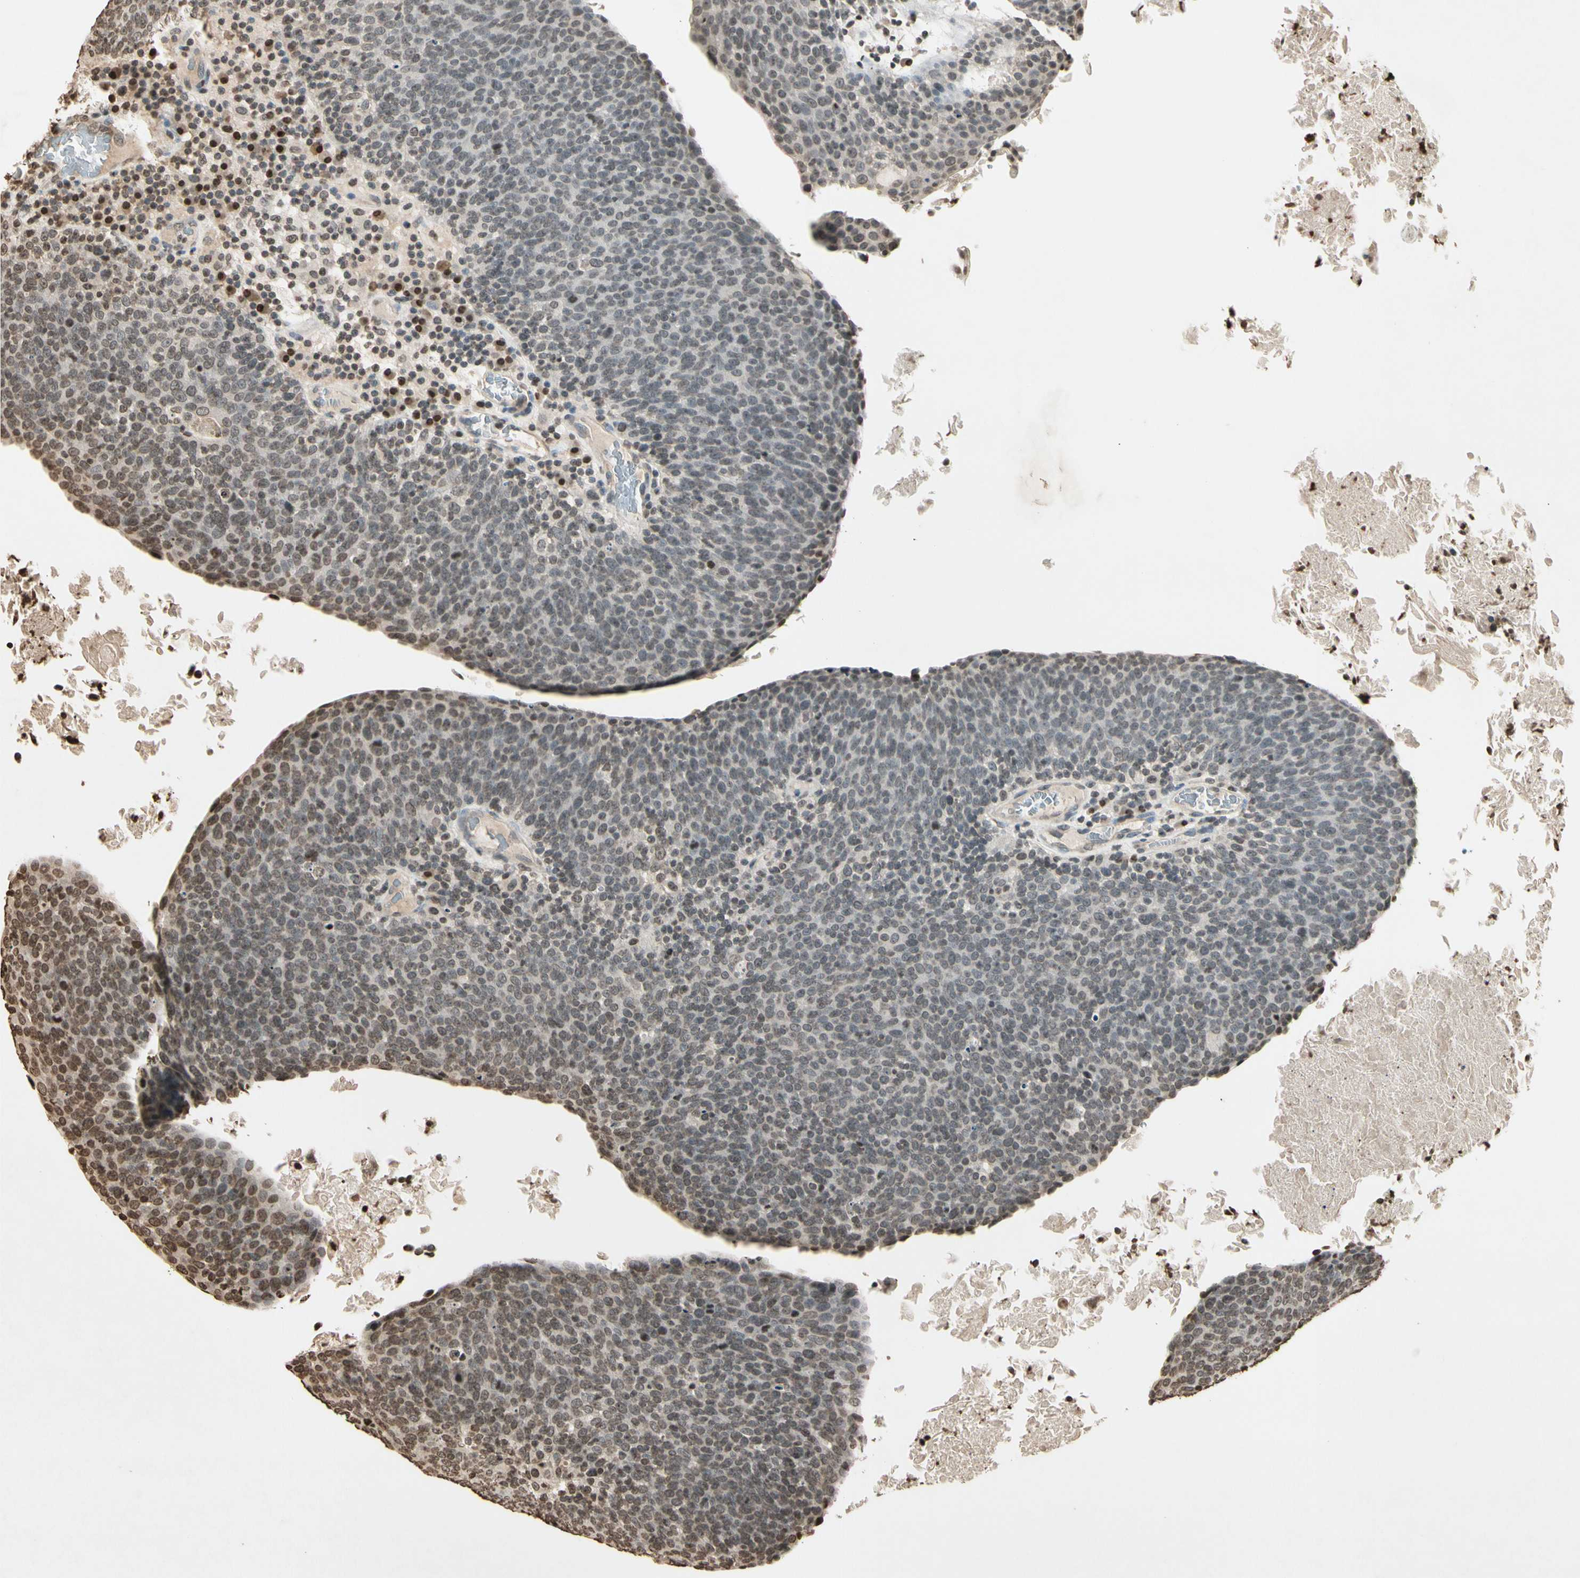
{"staining": {"intensity": "weak", "quantity": "25%-75%", "location": "nuclear"}, "tissue": "head and neck cancer", "cell_type": "Tumor cells", "image_type": "cancer", "snomed": [{"axis": "morphology", "description": "Squamous cell carcinoma, NOS"}, {"axis": "morphology", "description": "Squamous cell carcinoma, metastatic, NOS"}, {"axis": "topography", "description": "Lymph node"}, {"axis": "topography", "description": "Head-Neck"}], "caption": "Head and neck squamous cell carcinoma stained with IHC reveals weak nuclear positivity in about 25%-75% of tumor cells.", "gene": "TOP1", "patient": {"sex": "male", "age": 62}}